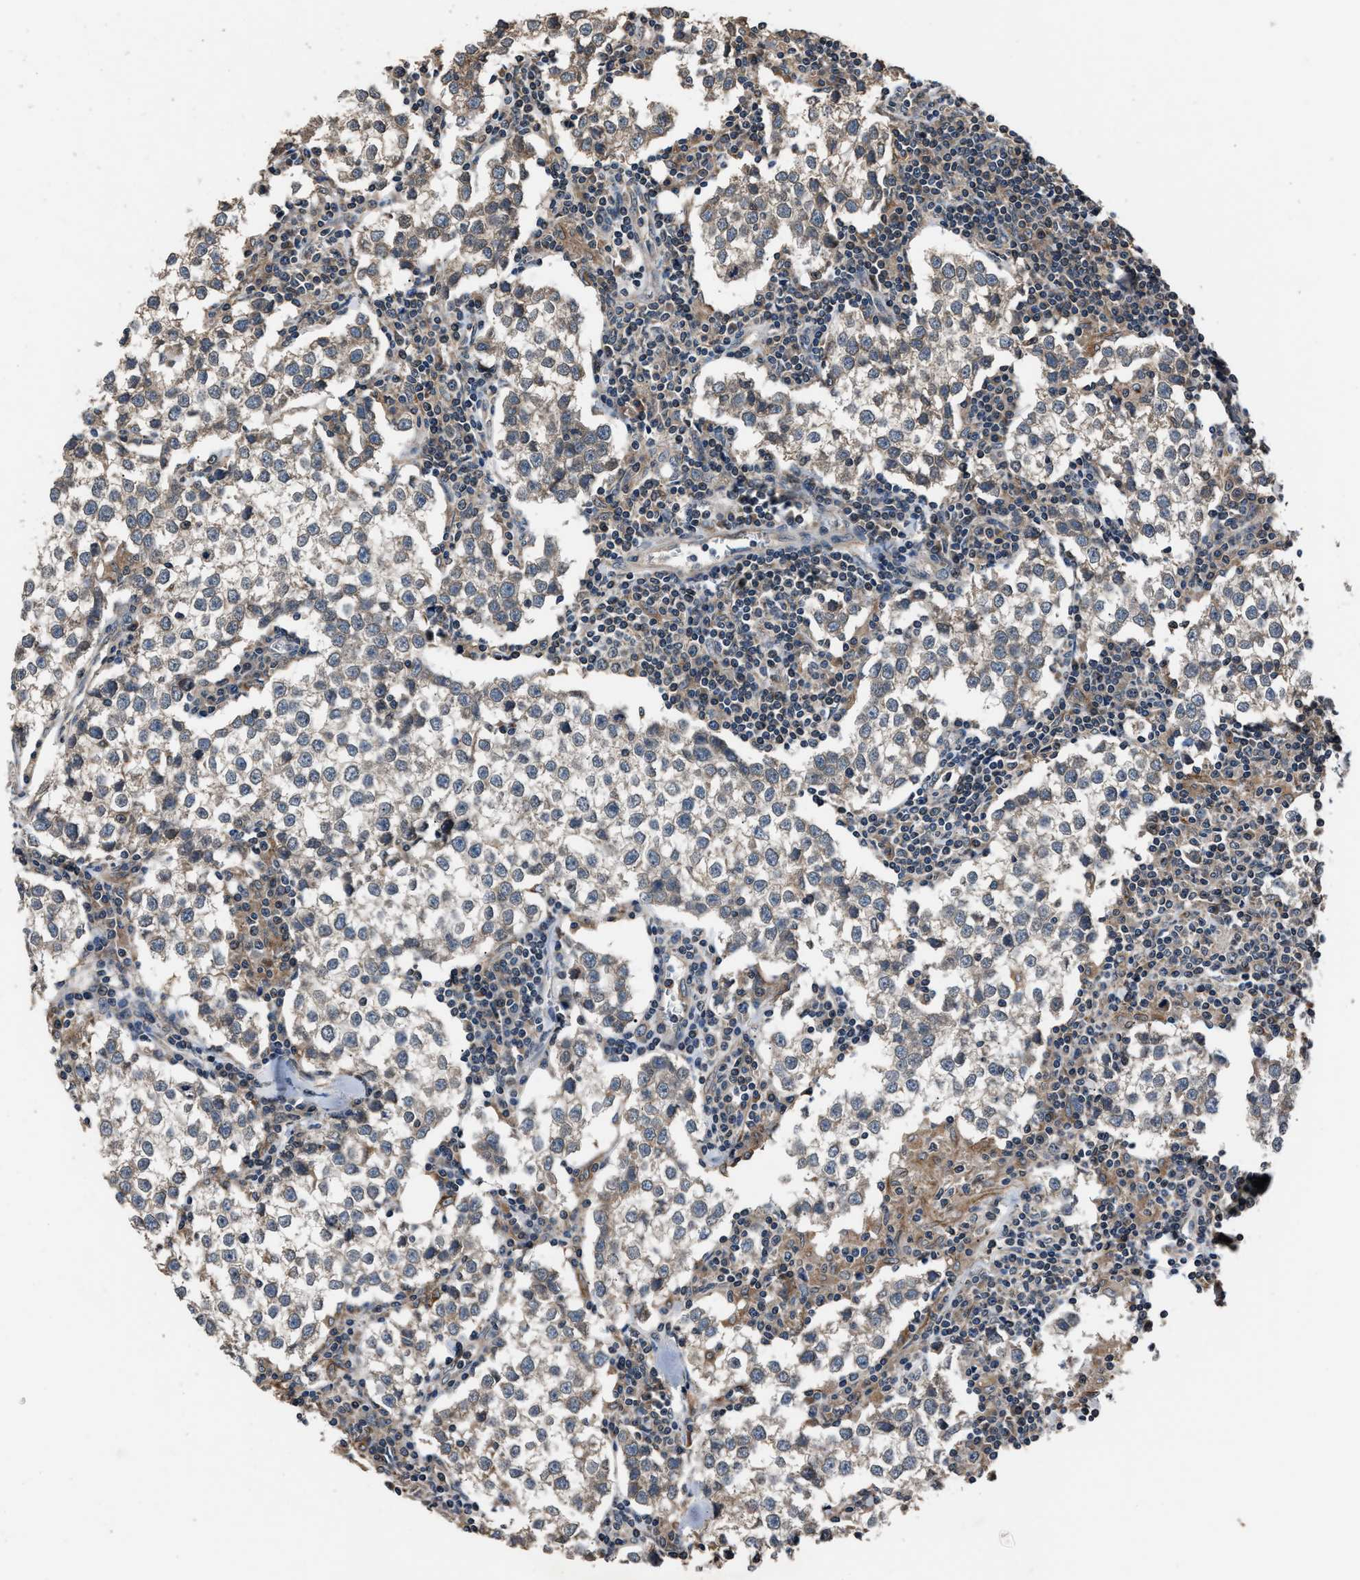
{"staining": {"intensity": "weak", "quantity": "<25%", "location": "cytoplasmic/membranous"}, "tissue": "testis cancer", "cell_type": "Tumor cells", "image_type": "cancer", "snomed": [{"axis": "morphology", "description": "Seminoma, NOS"}, {"axis": "morphology", "description": "Carcinoma, Embryonal, NOS"}, {"axis": "topography", "description": "Testis"}], "caption": "Tumor cells are negative for brown protein staining in testis cancer (embryonal carcinoma).", "gene": "TNRC18", "patient": {"sex": "male", "age": 36}}